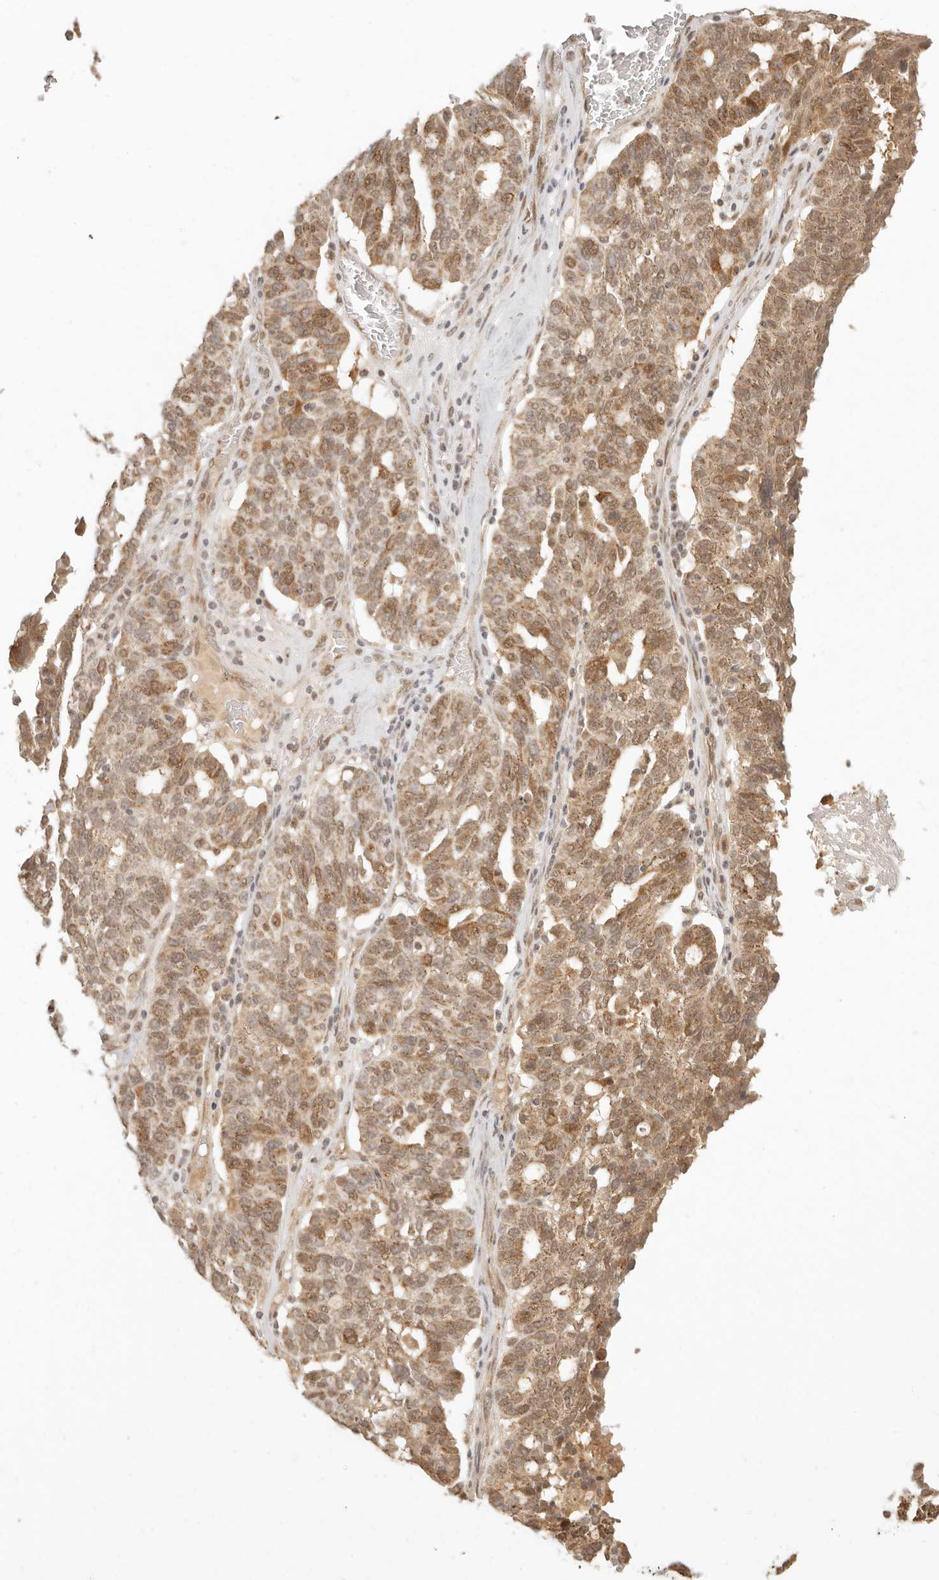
{"staining": {"intensity": "moderate", "quantity": ">75%", "location": "cytoplasmic/membranous,nuclear"}, "tissue": "ovarian cancer", "cell_type": "Tumor cells", "image_type": "cancer", "snomed": [{"axis": "morphology", "description": "Cystadenocarcinoma, serous, NOS"}, {"axis": "topography", "description": "Ovary"}], "caption": "IHC (DAB) staining of ovarian serous cystadenocarcinoma exhibits moderate cytoplasmic/membranous and nuclear protein expression in approximately >75% of tumor cells.", "gene": "INTS11", "patient": {"sex": "female", "age": 59}}